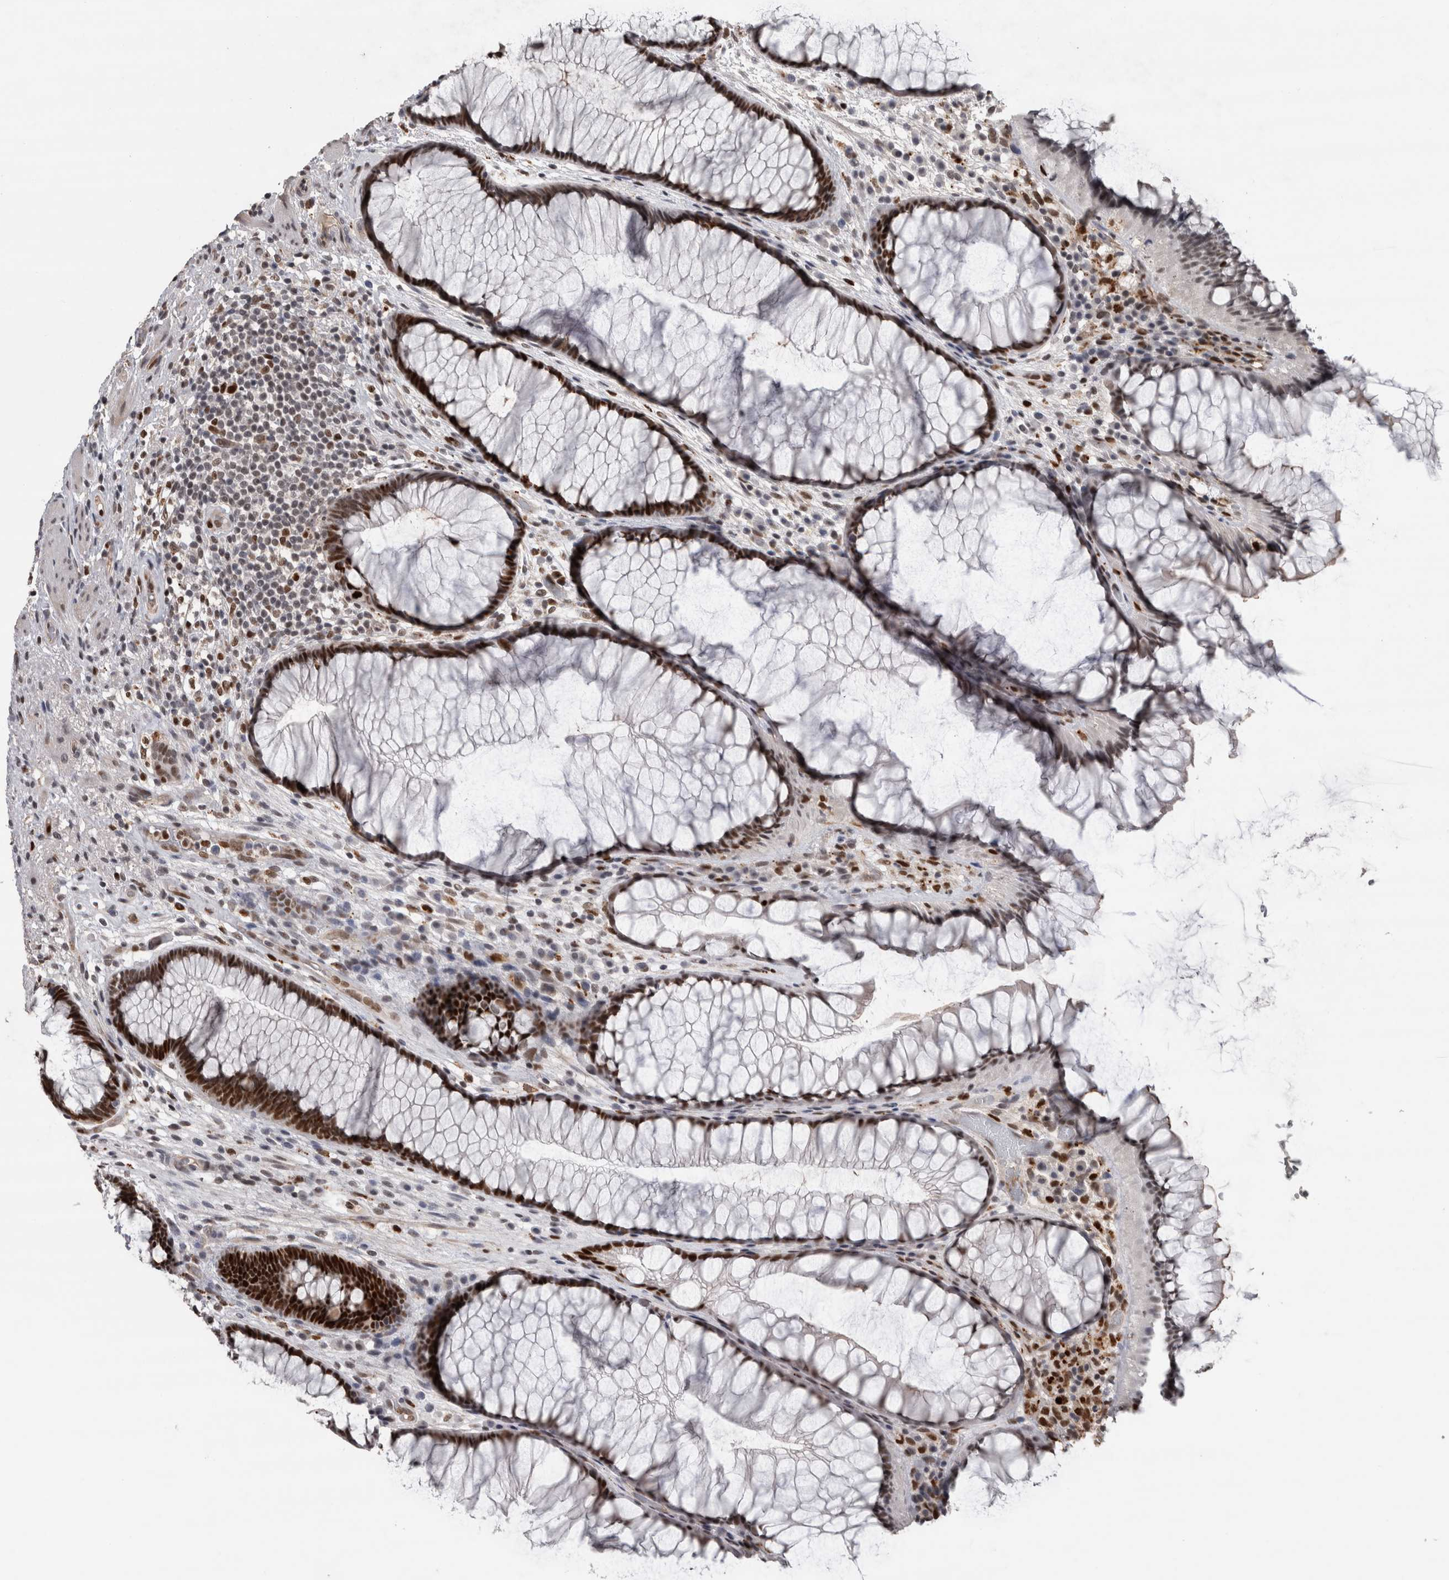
{"staining": {"intensity": "strong", "quantity": ">75%", "location": "nuclear"}, "tissue": "rectum", "cell_type": "Glandular cells", "image_type": "normal", "snomed": [{"axis": "morphology", "description": "Normal tissue, NOS"}, {"axis": "topography", "description": "Rectum"}], "caption": "Rectum stained with immunohistochemistry reveals strong nuclear expression in approximately >75% of glandular cells. (DAB IHC with brightfield microscopy, high magnification).", "gene": "POLD2", "patient": {"sex": "male", "age": 51}}